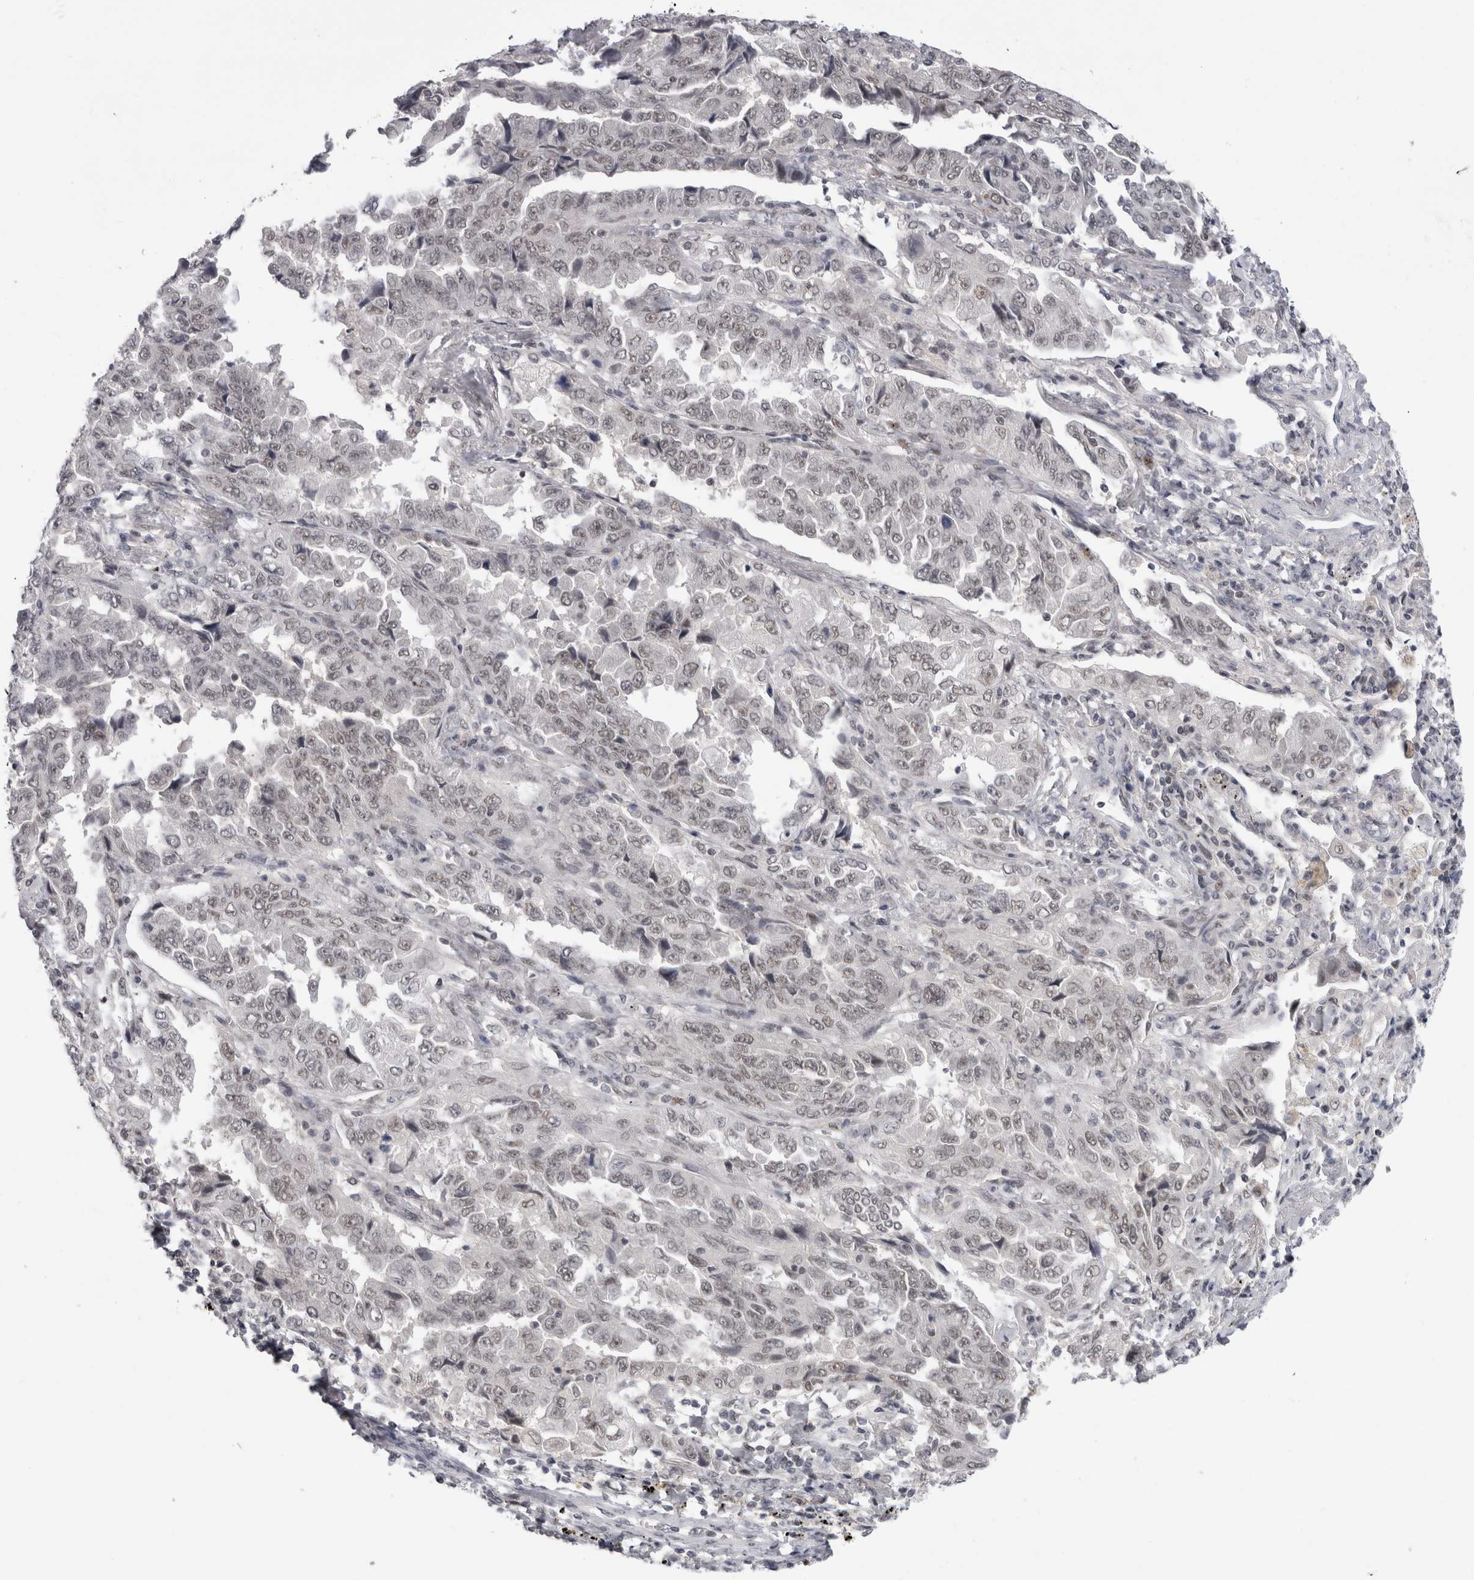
{"staining": {"intensity": "weak", "quantity": ">75%", "location": "nuclear"}, "tissue": "lung cancer", "cell_type": "Tumor cells", "image_type": "cancer", "snomed": [{"axis": "morphology", "description": "Adenocarcinoma, NOS"}, {"axis": "topography", "description": "Lung"}], "caption": "The micrograph exhibits staining of lung adenocarcinoma, revealing weak nuclear protein staining (brown color) within tumor cells.", "gene": "PSMB2", "patient": {"sex": "female", "age": 51}}